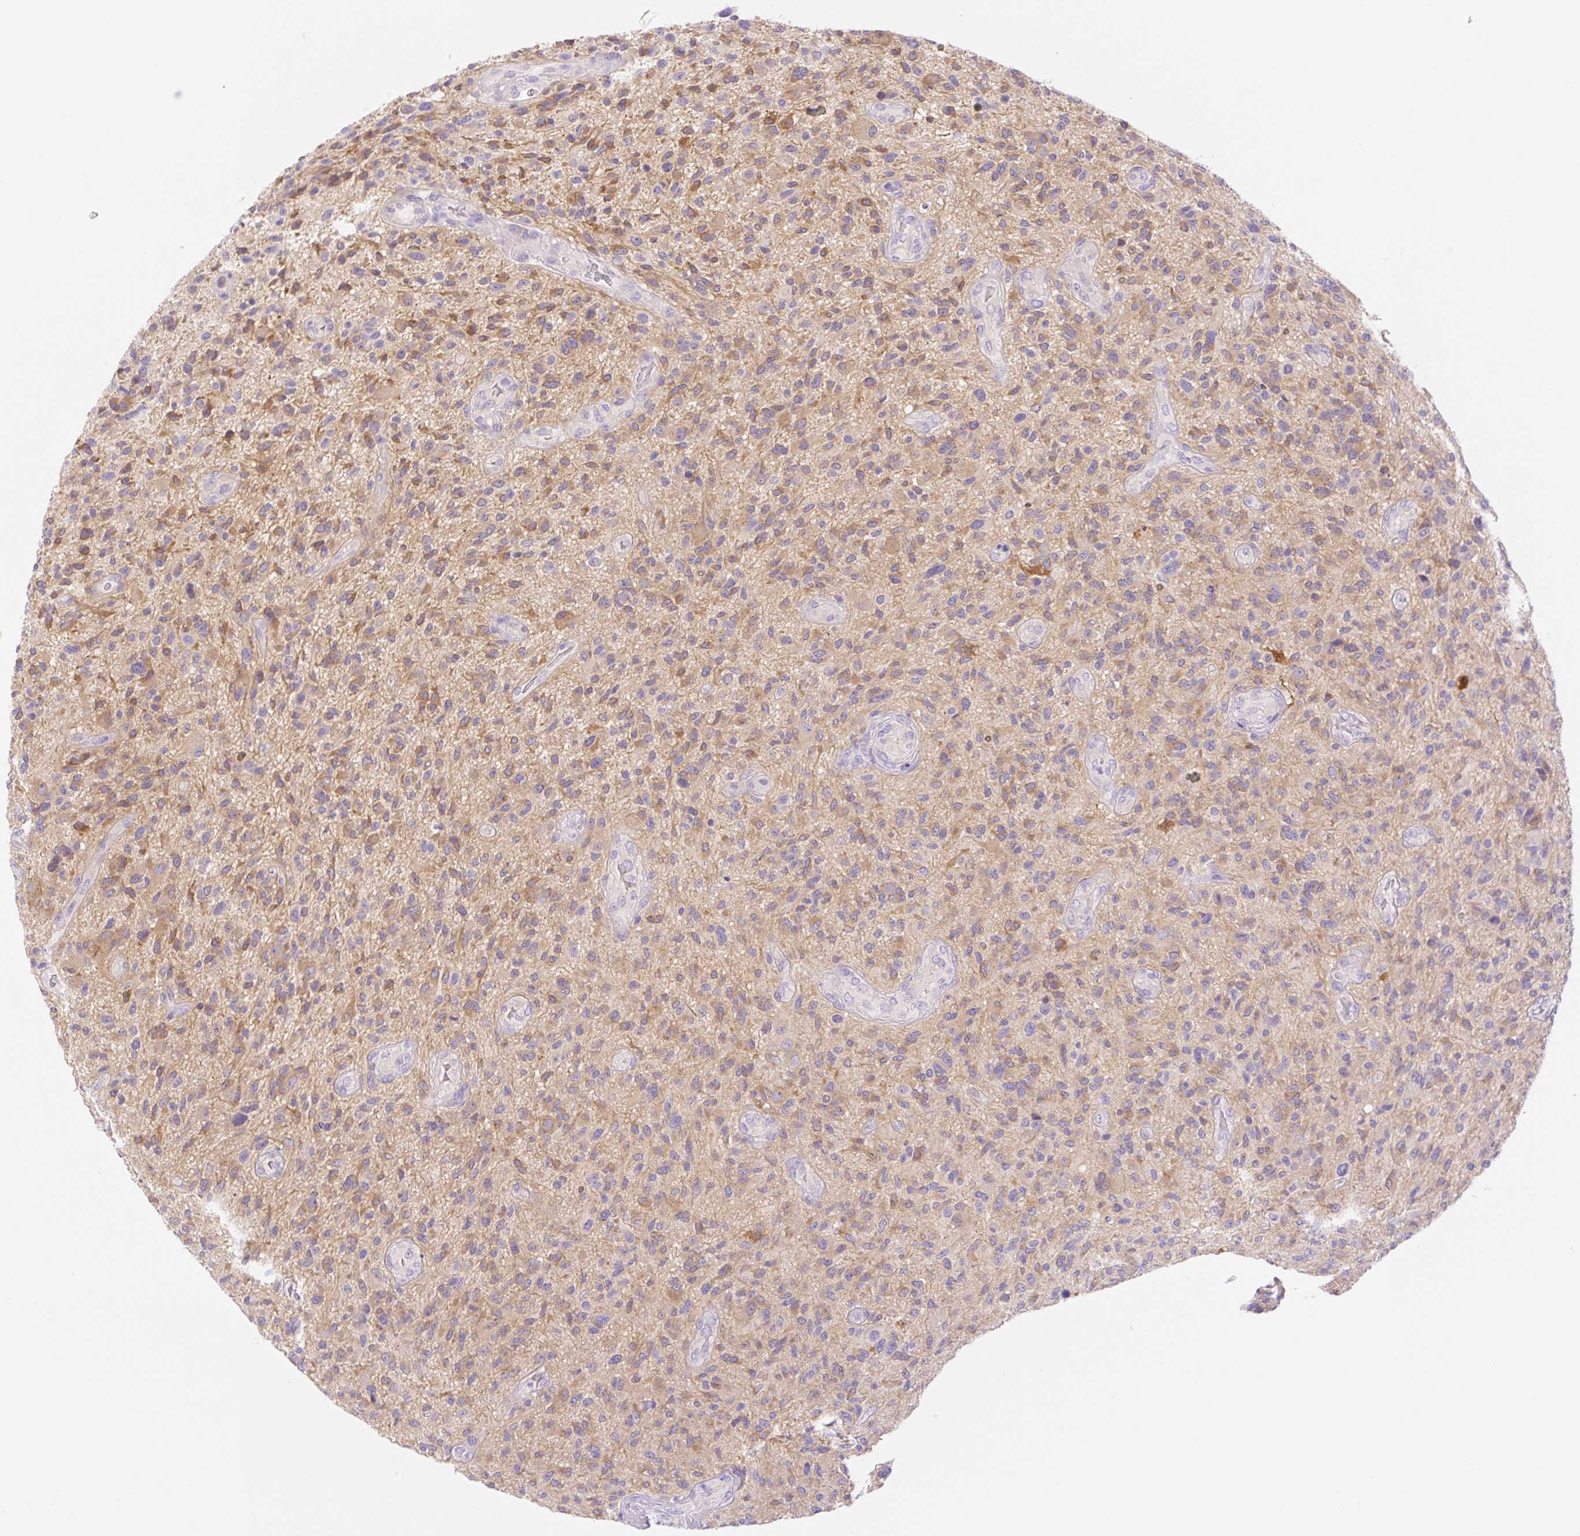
{"staining": {"intensity": "weak", "quantity": ">75%", "location": "cytoplasmic/membranous"}, "tissue": "glioma", "cell_type": "Tumor cells", "image_type": "cancer", "snomed": [{"axis": "morphology", "description": "Glioma, malignant, High grade"}, {"axis": "topography", "description": "Brain"}], "caption": "An IHC histopathology image of tumor tissue is shown. Protein staining in brown shows weak cytoplasmic/membranous positivity in malignant glioma (high-grade) within tumor cells. Nuclei are stained in blue.", "gene": "DENND5A", "patient": {"sex": "male", "age": 47}}